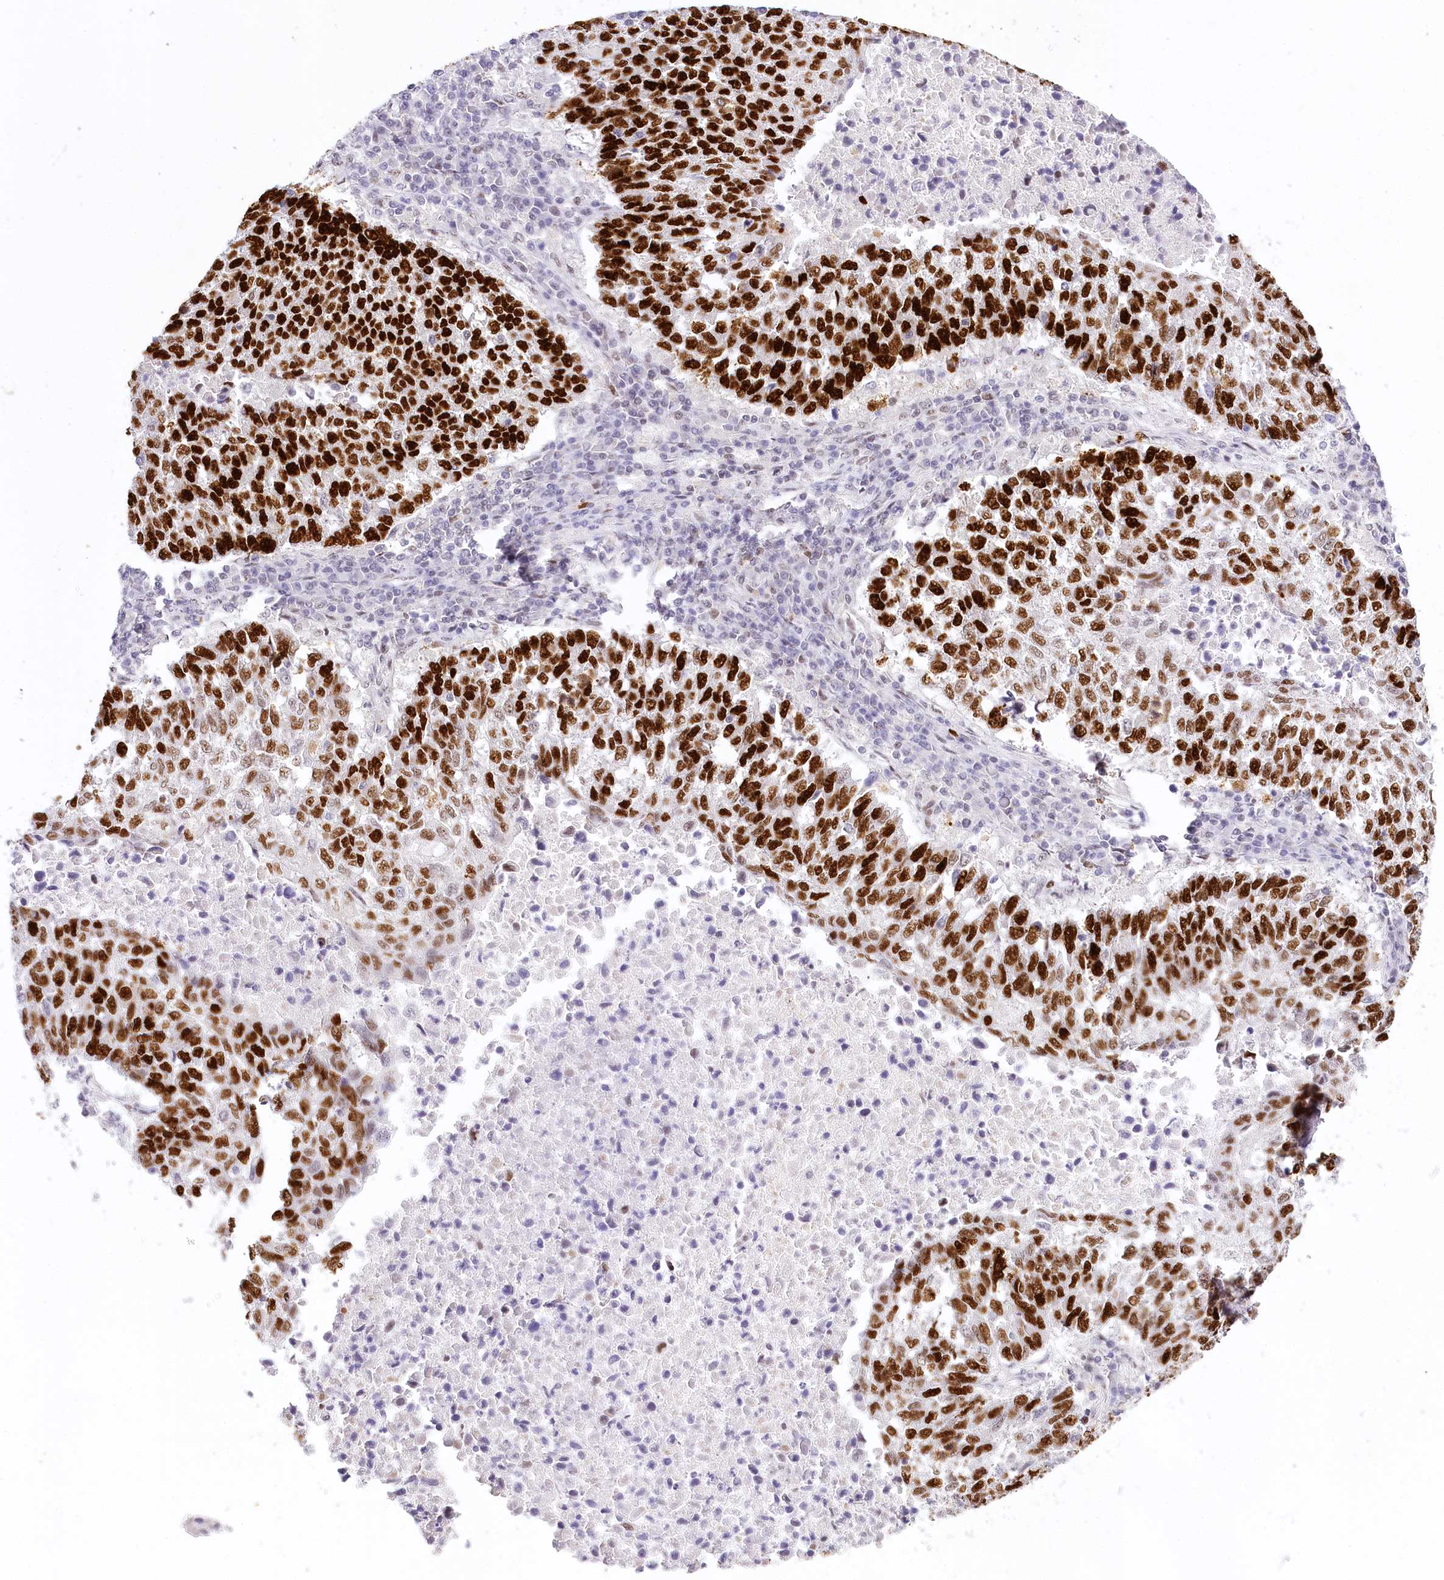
{"staining": {"intensity": "strong", "quantity": ">75%", "location": "nuclear"}, "tissue": "lung cancer", "cell_type": "Tumor cells", "image_type": "cancer", "snomed": [{"axis": "morphology", "description": "Squamous cell carcinoma, NOS"}, {"axis": "topography", "description": "Lung"}], "caption": "Immunohistochemical staining of lung cancer displays high levels of strong nuclear expression in approximately >75% of tumor cells.", "gene": "TP53", "patient": {"sex": "male", "age": 73}}